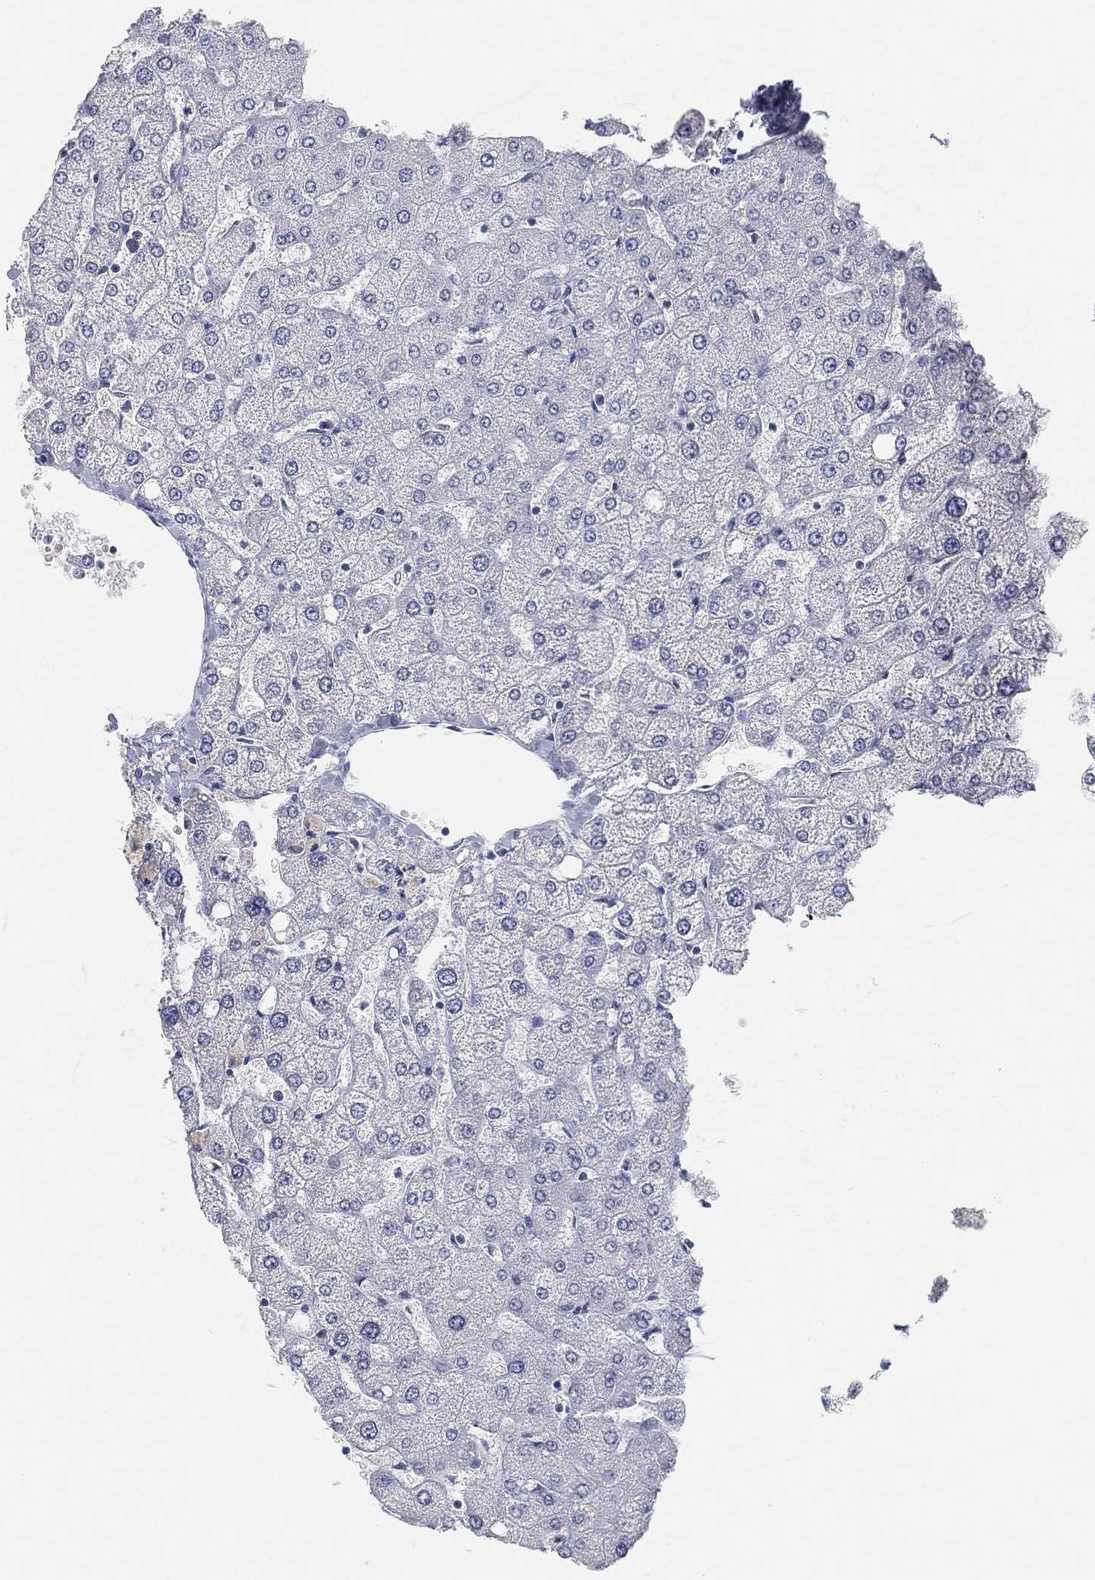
{"staining": {"intensity": "negative", "quantity": "none", "location": "none"}, "tissue": "liver", "cell_type": "Cholangiocytes", "image_type": "normal", "snomed": [{"axis": "morphology", "description": "Normal tissue, NOS"}, {"axis": "topography", "description": "Liver"}], "caption": "Histopathology image shows no protein positivity in cholangiocytes of normal liver.", "gene": "GPR61", "patient": {"sex": "female", "age": 54}}